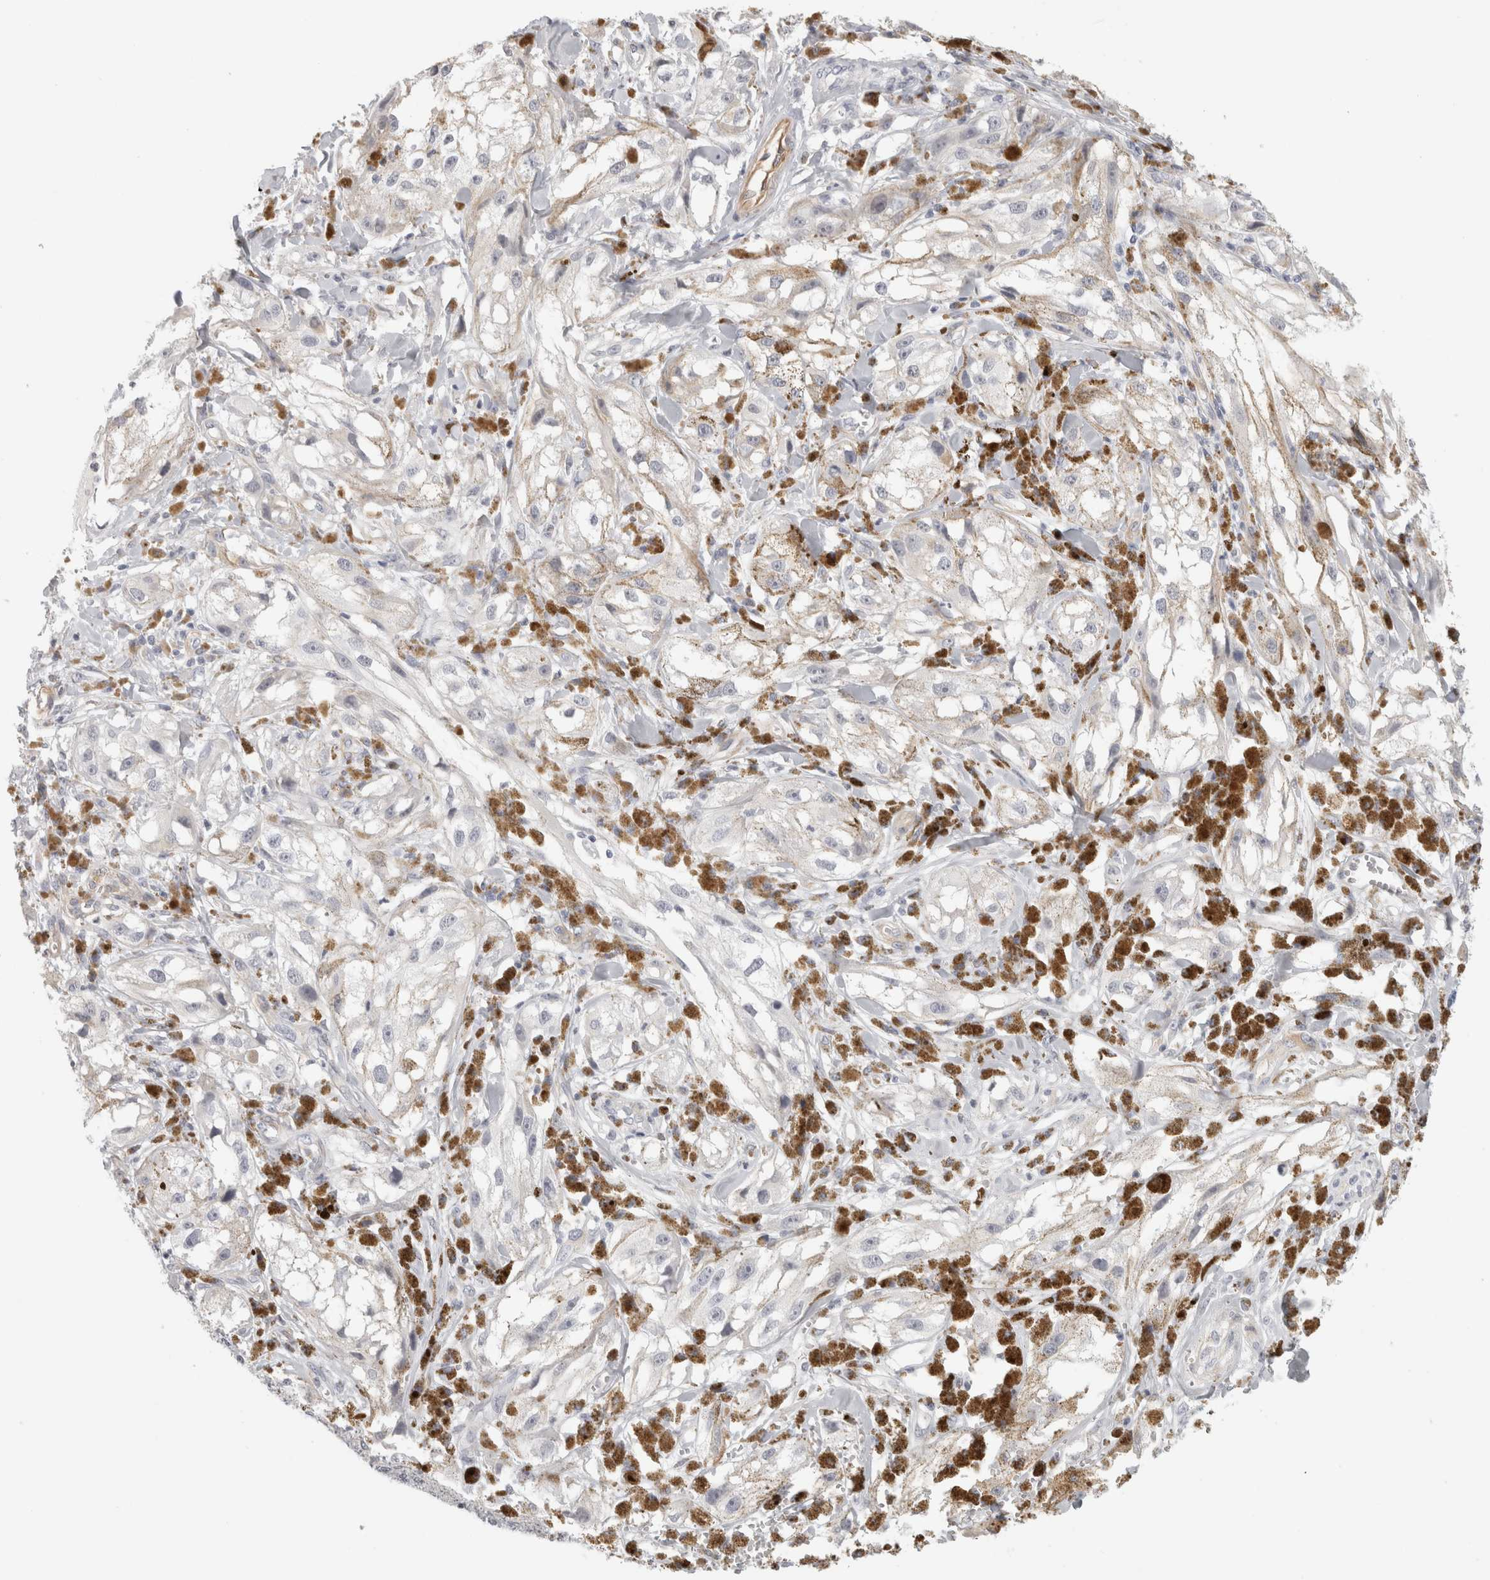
{"staining": {"intensity": "negative", "quantity": "none", "location": "none"}, "tissue": "melanoma", "cell_type": "Tumor cells", "image_type": "cancer", "snomed": [{"axis": "morphology", "description": "Malignant melanoma, NOS"}, {"axis": "topography", "description": "Skin"}], "caption": "Immunohistochemical staining of malignant melanoma displays no significant staining in tumor cells.", "gene": "FBLIM1", "patient": {"sex": "male", "age": 88}}